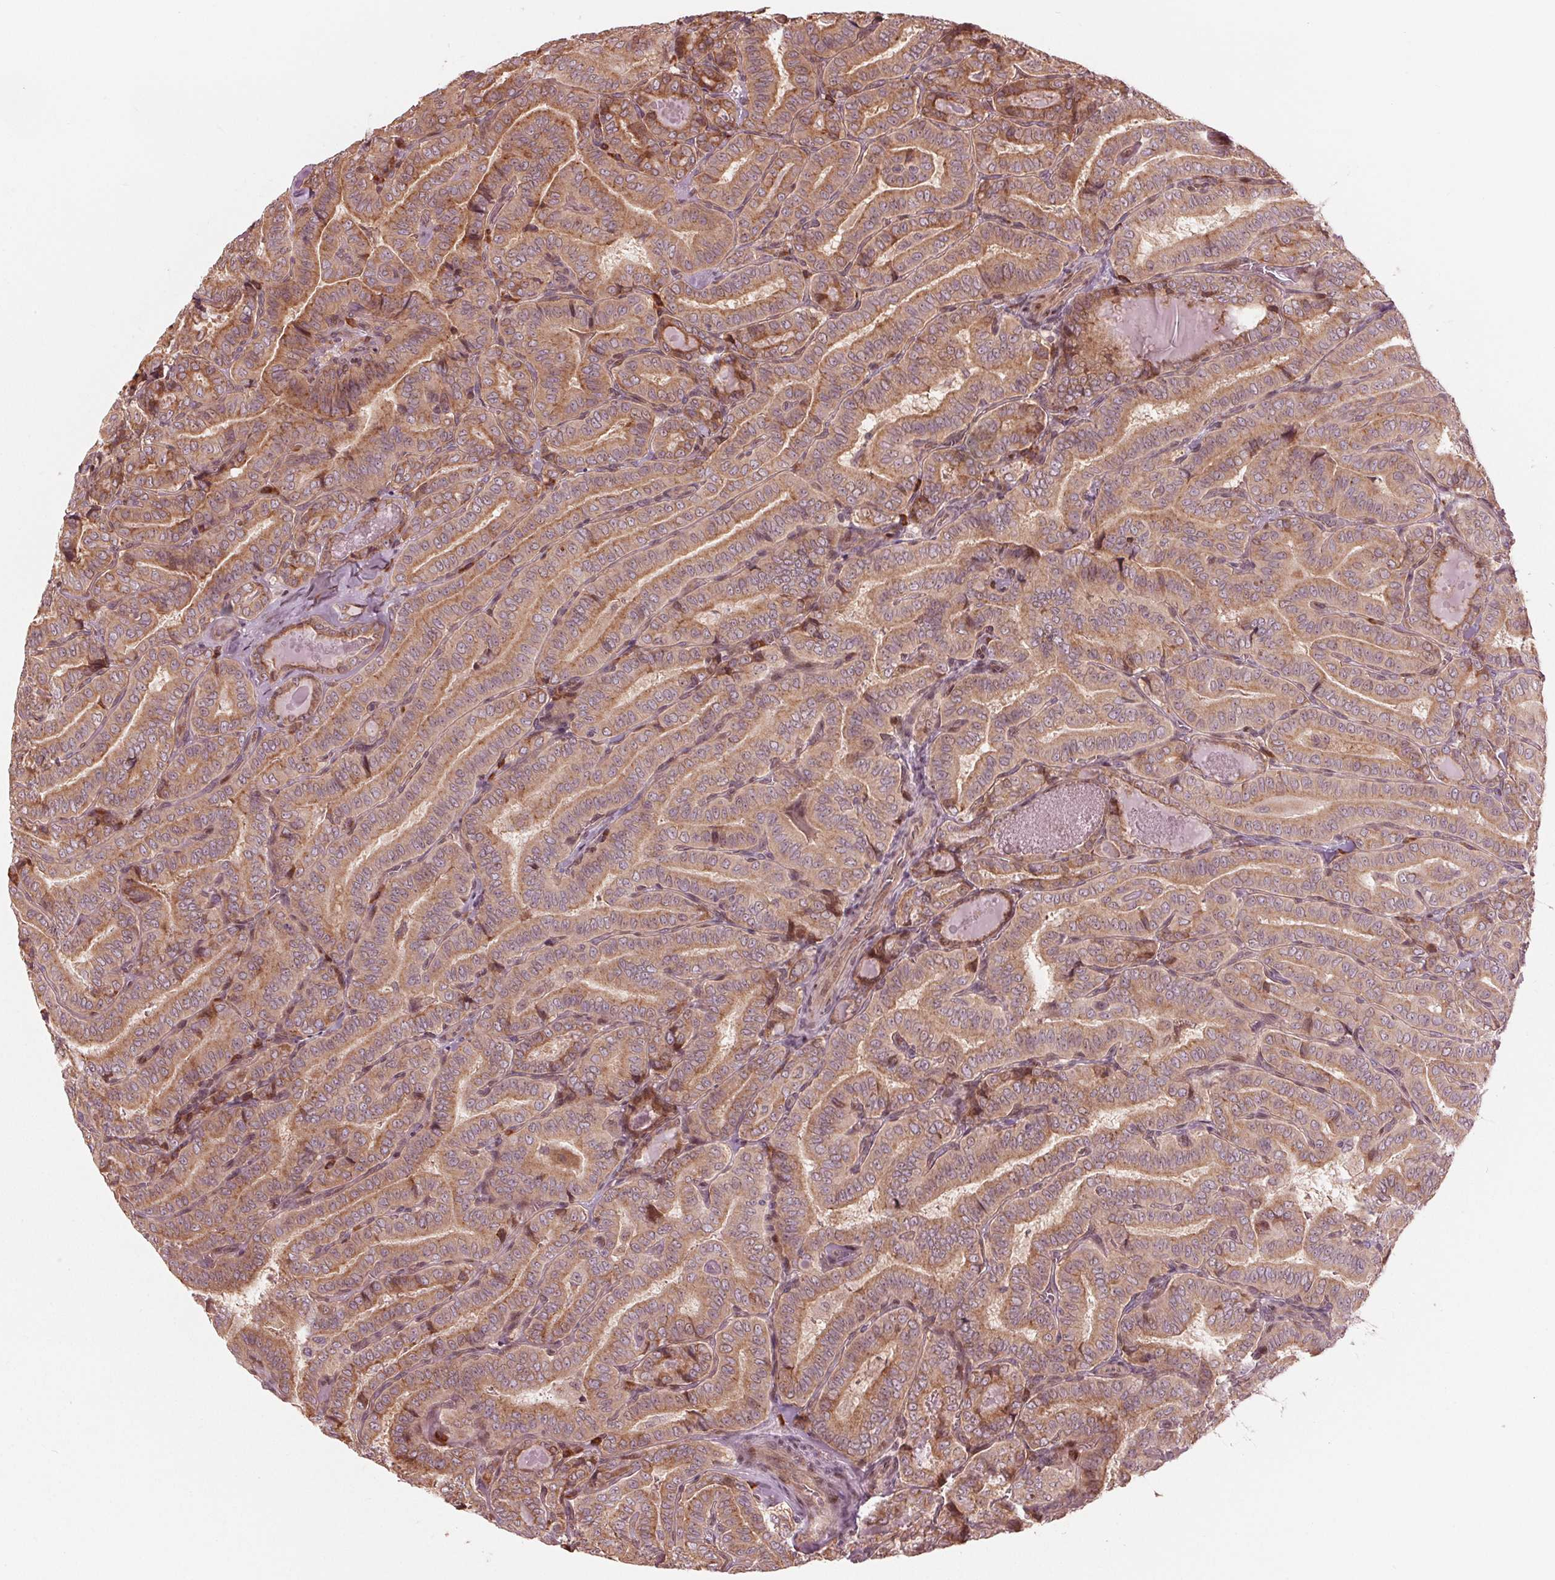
{"staining": {"intensity": "moderate", "quantity": ">75%", "location": "cytoplasmic/membranous"}, "tissue": "thyroid cancer", "cell_type": "Tumor cells", "image_type": "cancer", "snomed": [{"axis": "morphology", "description": "Papillary adenocarcinoma, NOS"}, {"axis": "morphology", "description": "Papillary adenoma metastatic"}, {"axis": "topography", "description": "Thyroid gland"}], "caption": "This image reveals immunohistochemistry (IHC) staining of human thyroid cancer (papillary adenoma metastatic), with medium moderate cytoplasmic/membranous expression in approximately >75% of tumor cells.", "gene": "CMIP", "patient": {"sex": "female", "age": 50}}